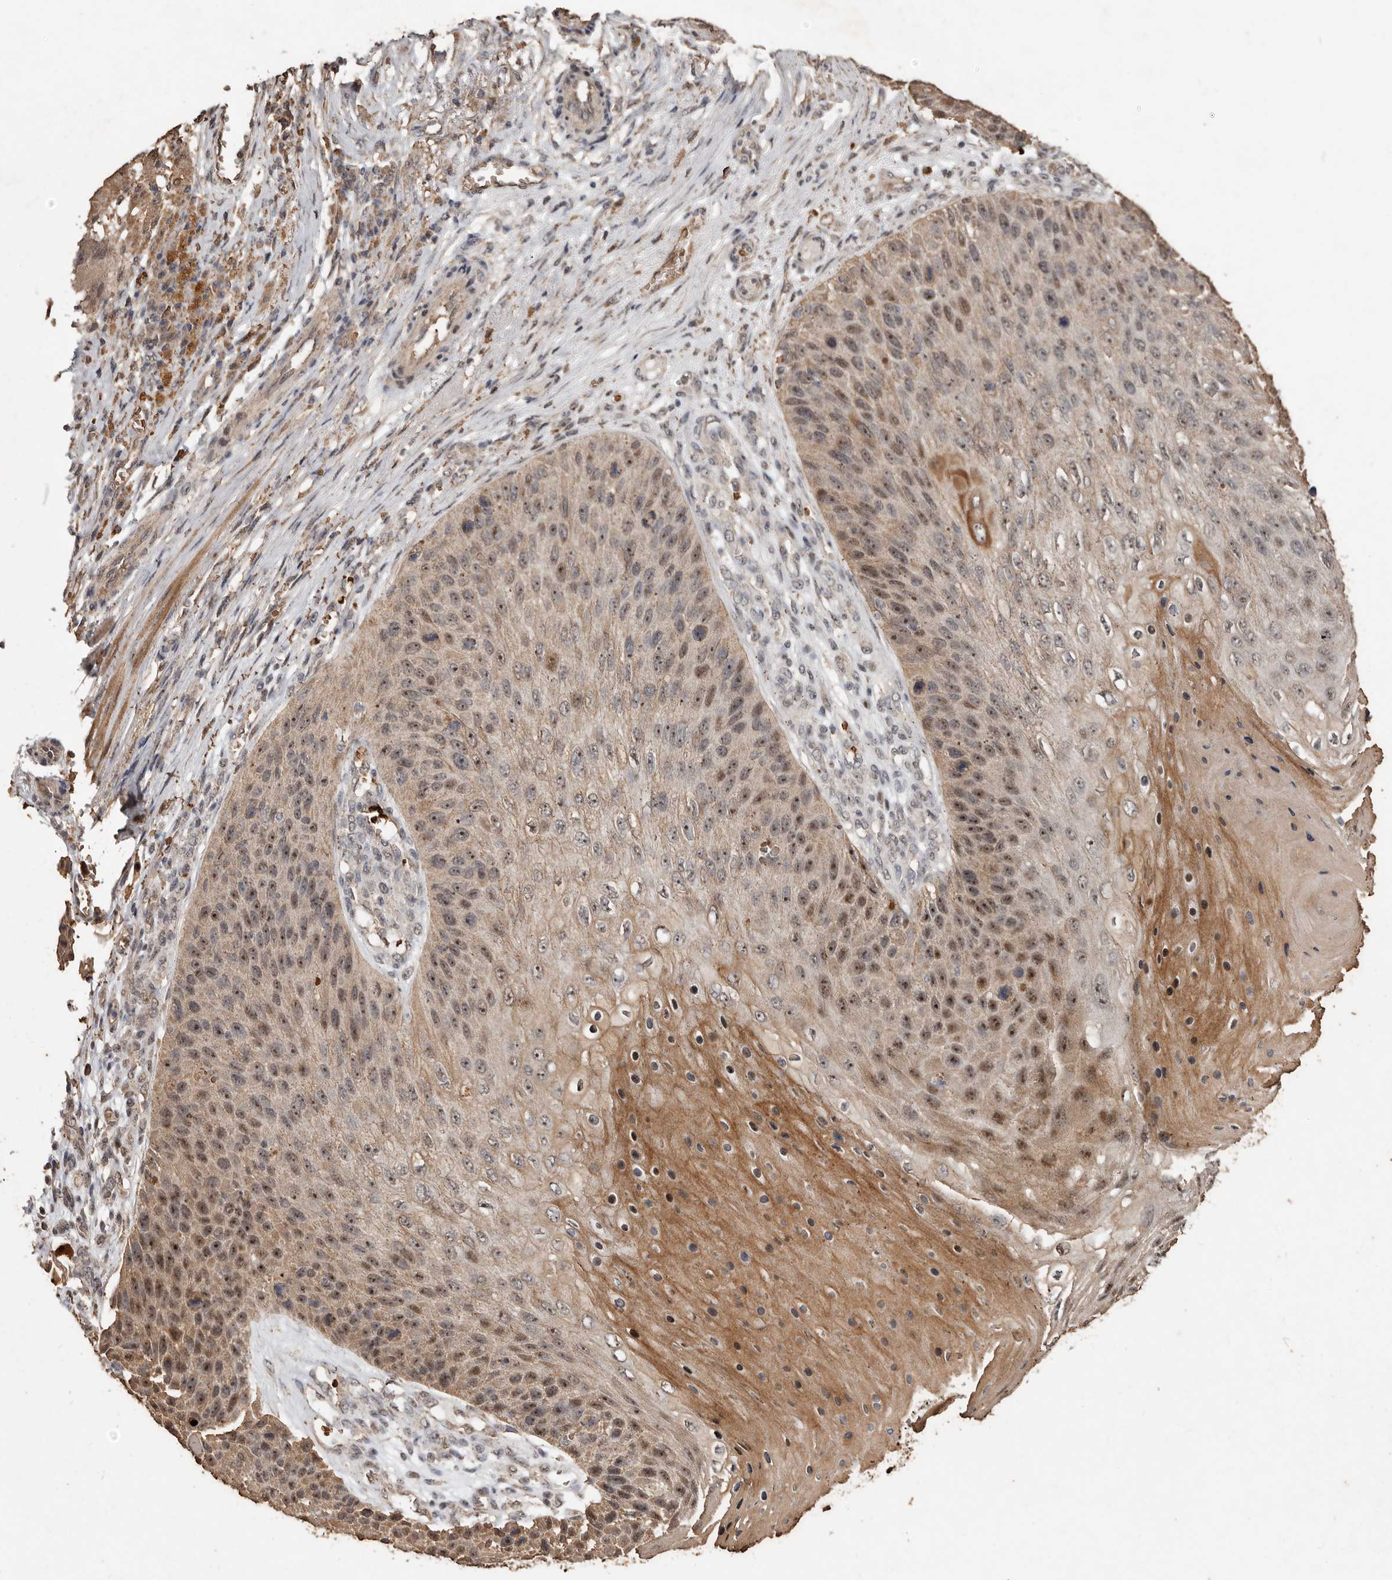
{"staining": {"intensity": "moderate", "quantity": ">75%", "location": "cytoplasmic/membranous,nuclear"}, "tissue": "skin cancer", "cell_type": "Tumor cells", "image_type": "cancer", "snomed": [{"axis": "morphology", "description": "Squamous cell carcinoma, NOS"}, {"axis": "topography", "description": "Skin"}], "caption": "DAB immunohistochemical staining of squamous cell carcinoma (skin) exhibits moderate cytoplasmic/membranous and nuclear protein positivity in about >75% of tumor cells. (IHC, brightfield microscopy, high magnification).", "gene": "GRAMD2A", "patient": {"sex": "female", "age": 88}}